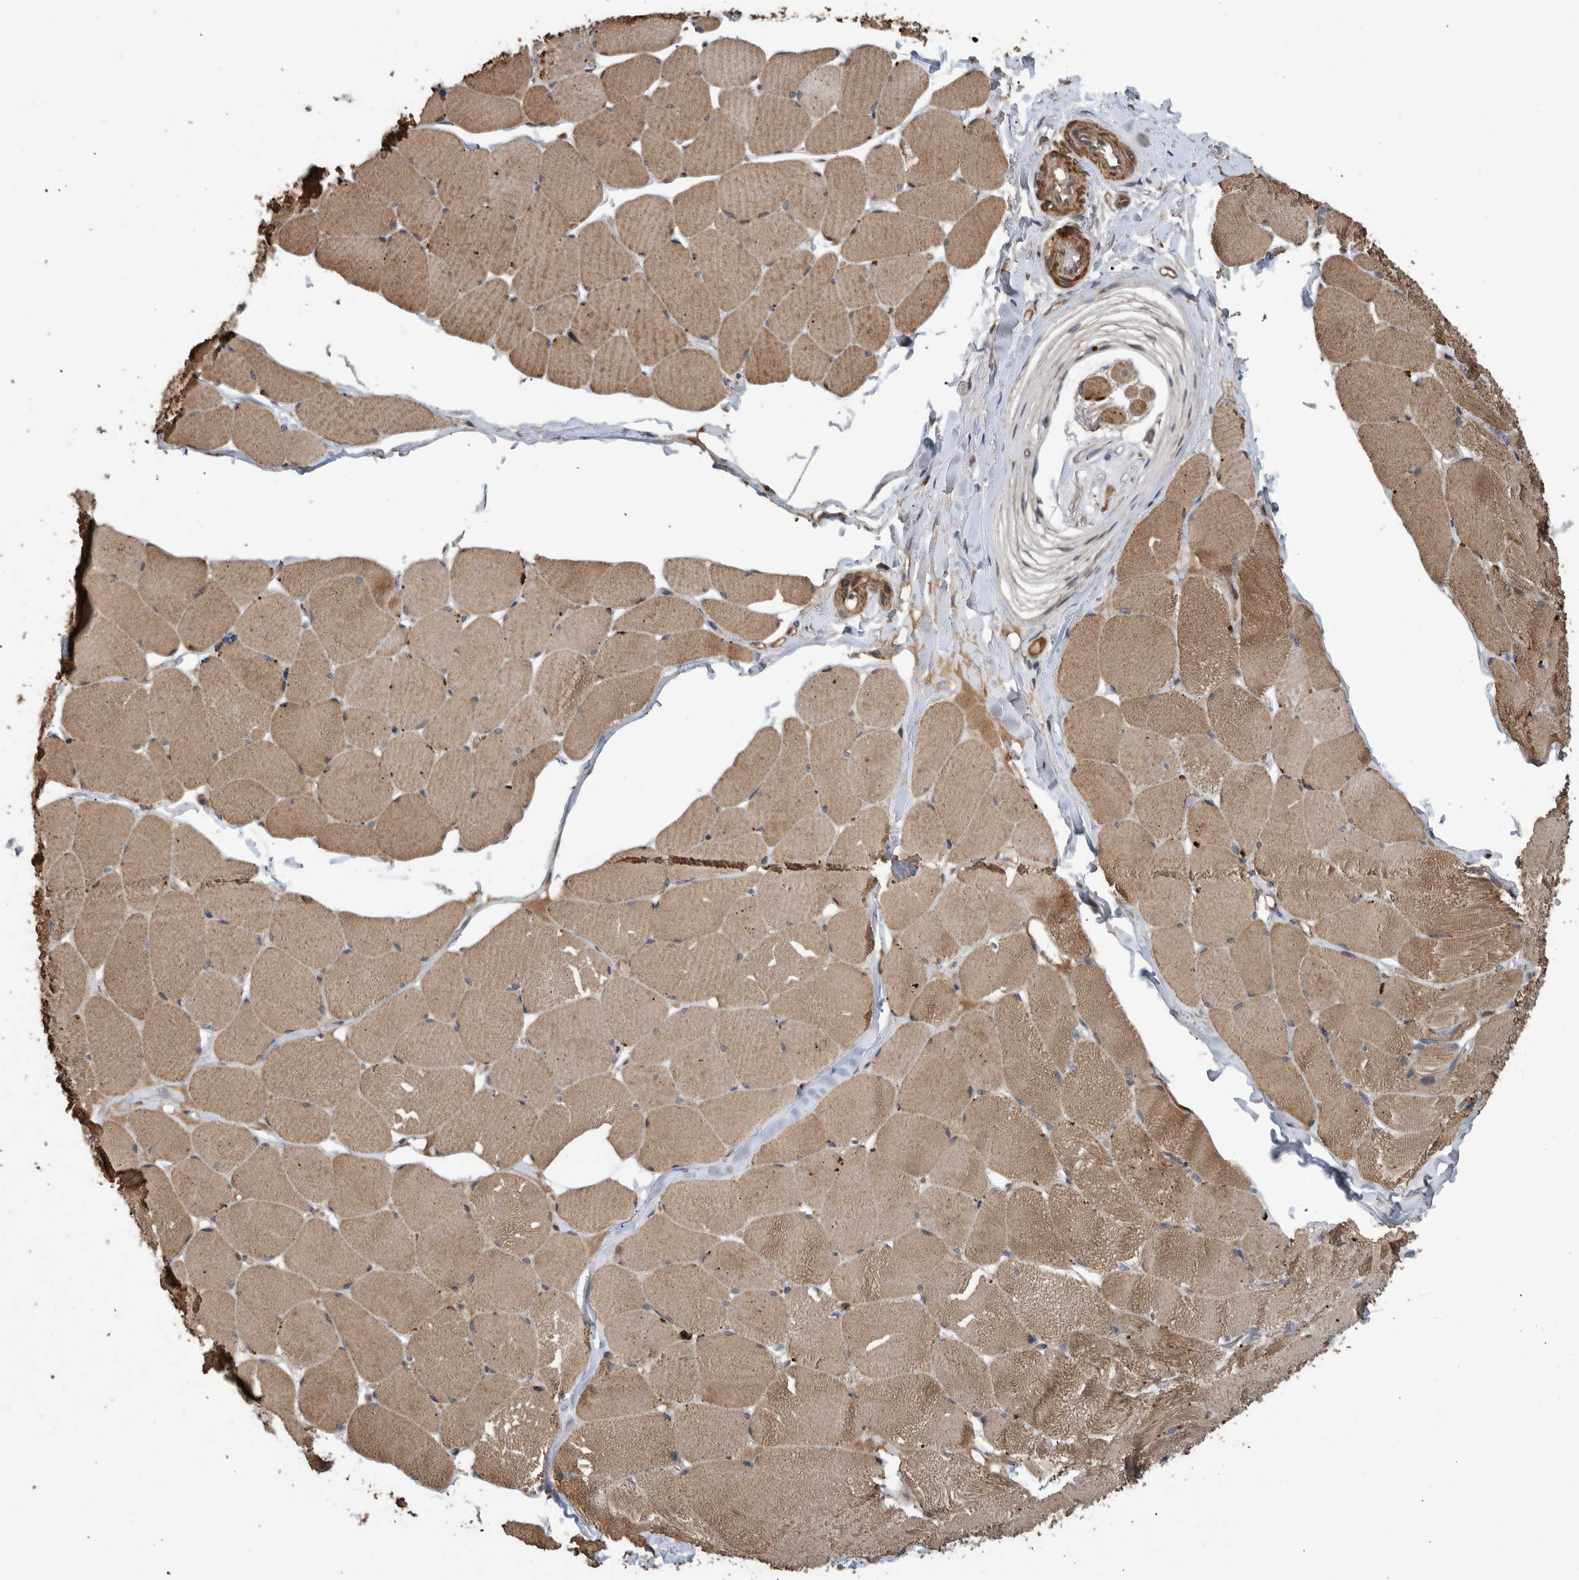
{"staining": {"intensity": "moderate", "quantity": ">75%", "location": "cytoplasmic/membranous"}, "tissue": "skeletal muscle", "cell_type": "Myocytes", "image_type": "normal", "snomed": [{"axis": "morphology", "description": "Normal tissue, NOS"}, {"axis": "topography", "description": "Skin"}, {"axis": "topography", "description": "Skeletal muscle"}], "caption": "Immunohistochemical staining of normal skeletal muscle reveals moderate cytoplasmic/membranous protein expression in approximately >75% of myocytes. Using DAB (3,3'-diaminobenzidine) (brown) and hematoxylin (blue) stains, captured at high magnification using brightfield microscopy.", "gene": "B3GNTL1", "patient": {"sex": "male", "age": 83}}